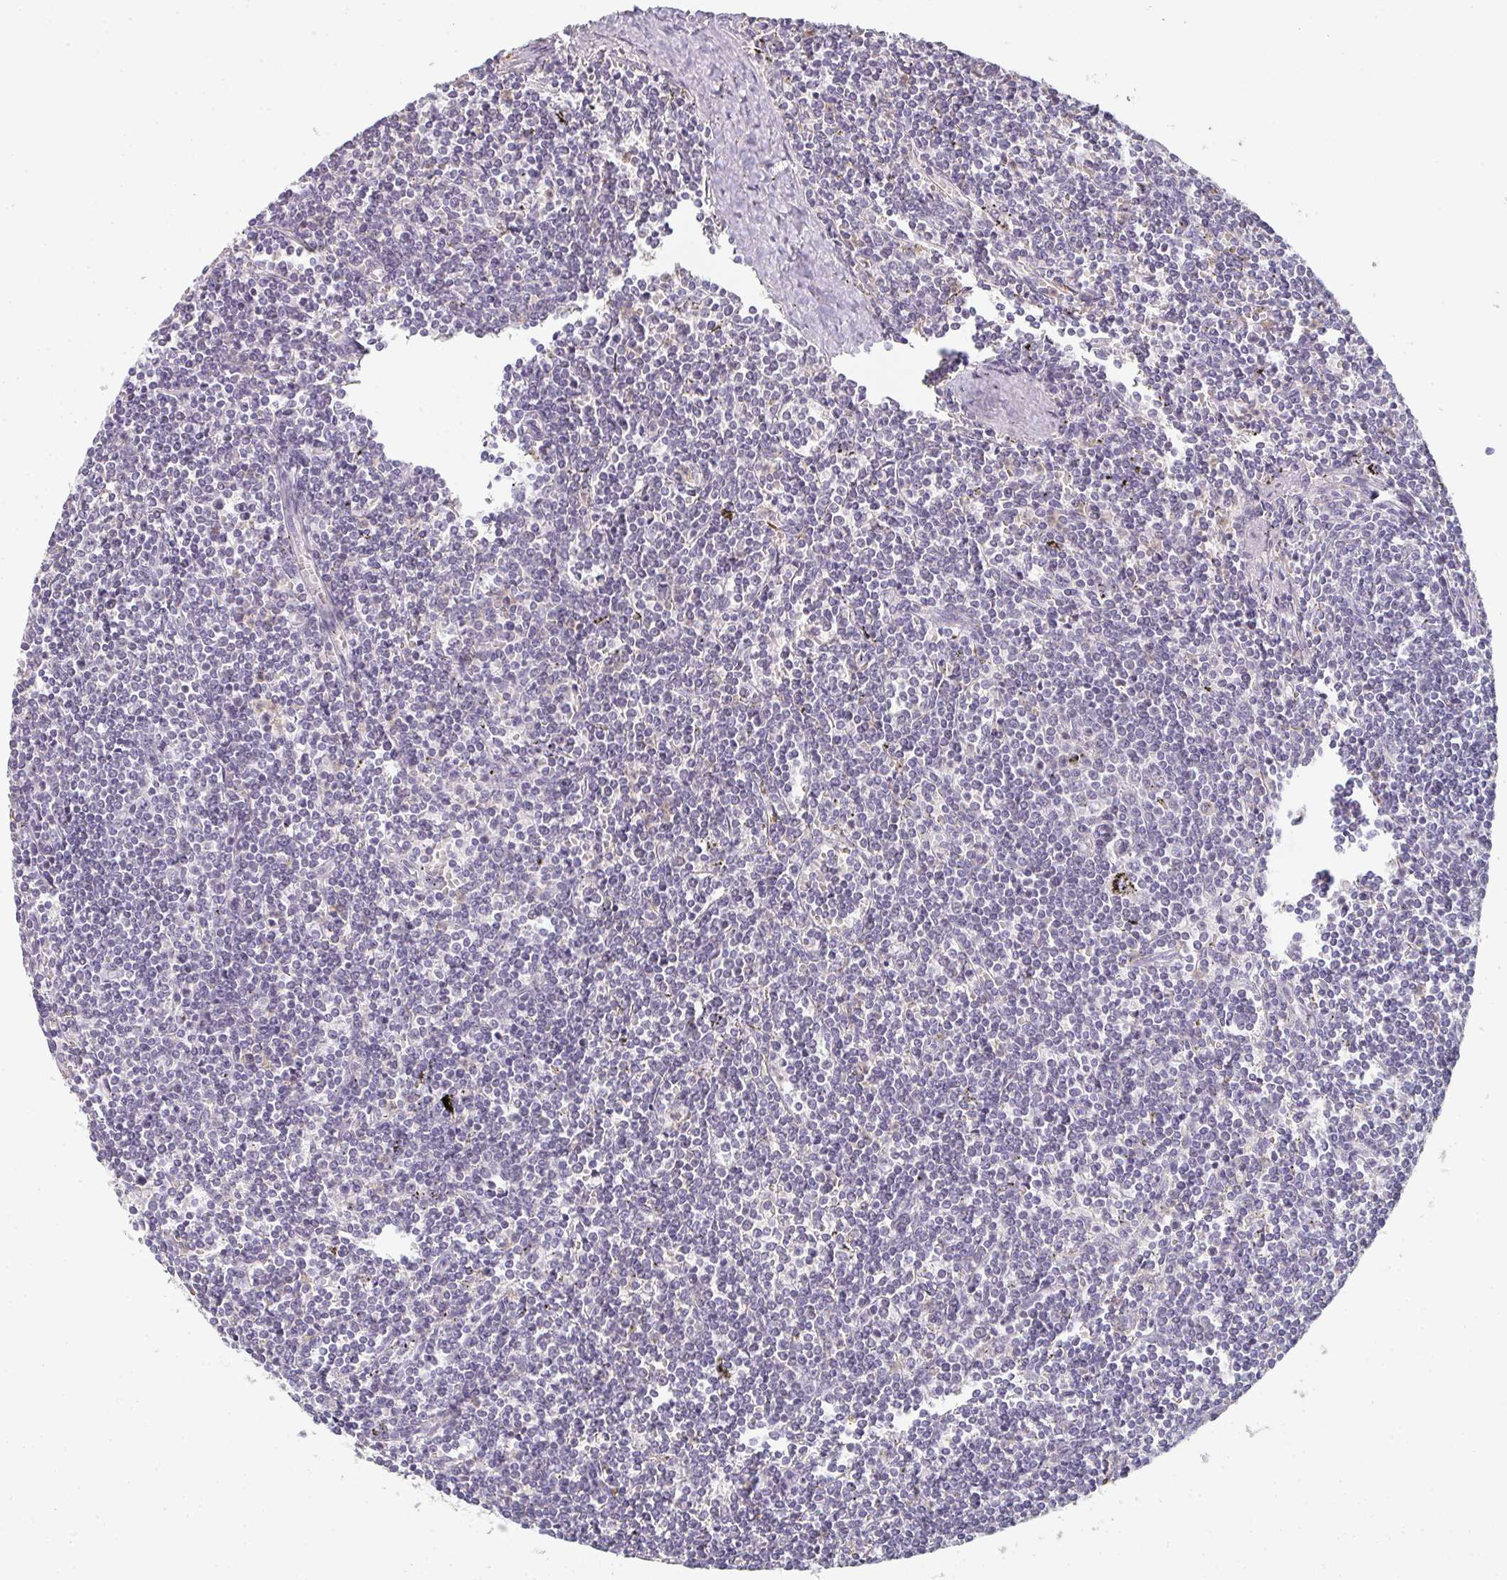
{"staining": {"intensity": "negative", "quantity": "none", "location": "none"}, "tissue": "lymphoma", "cell_type": "Tumor cells", "image_type": "cancer", "snomed": [{"axis": "morphology", "description": "Malignant lymphoma, non-Hodgkin's type, Low grade"}, {"axis": "topography", "description": "Spleen"}], "caption": "High power microscopy micrograph of an IHC photomicrograph of lymphoma, revealing no significant expression in tumor cells.", "gene": "A1CF", "patient": {"sex": "male", "age": 78}}